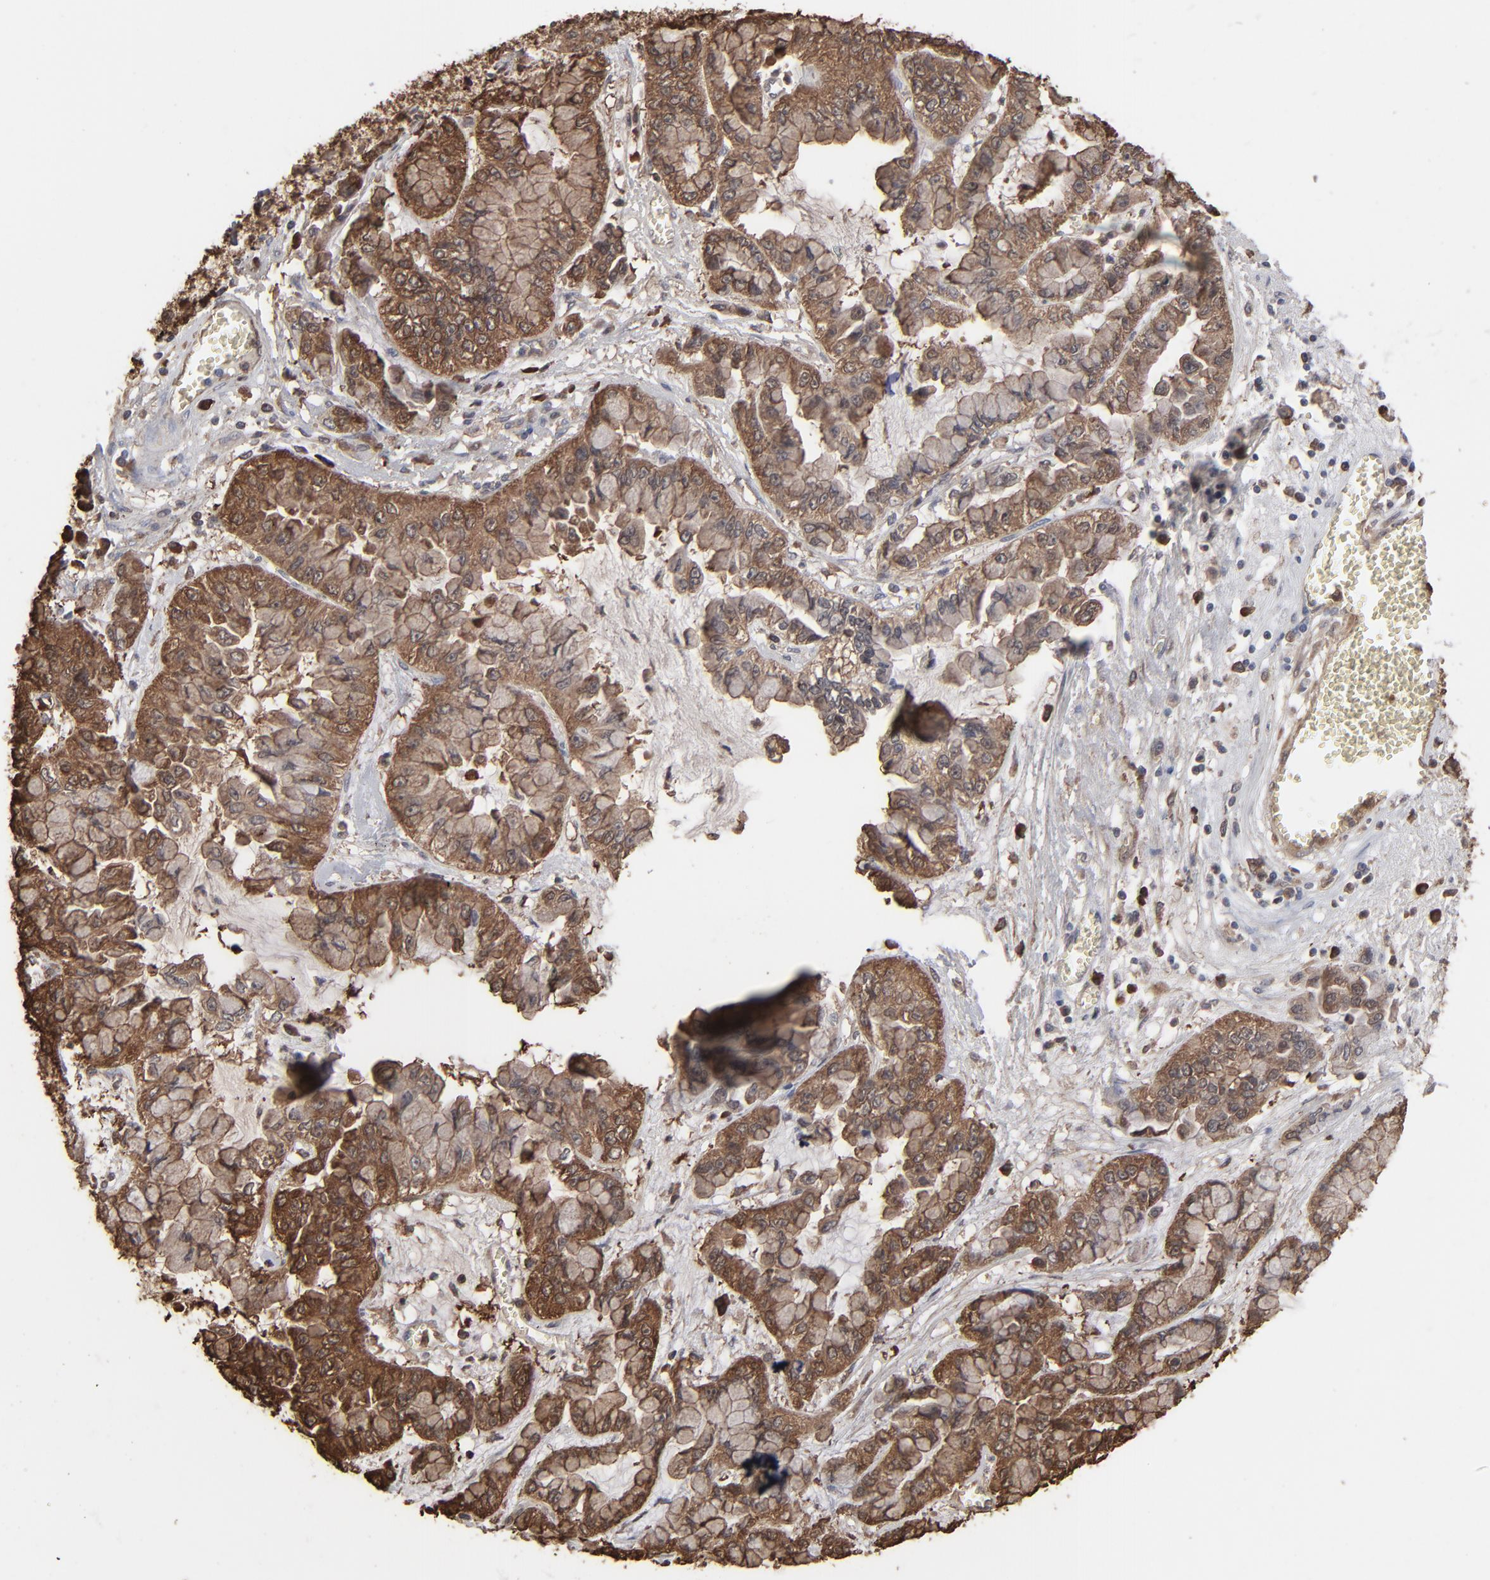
{"staining": {"intensity": "strong", "quantity": ">75%", "location": "cytoplasmic/membranous"}, "tissue": "liver cancer", "cell_type": "Tumor cells", "image_type": "cancer", "snomed": [{"axis": "morphology", "description": "Cholangiocarcinoma"}, {"axis": "topography", "description": "Liver"}], "caption": "Immunohistochemical staining of human liver cancer displays high levels of strong cytoplasmic/membranous staining in approximately >75% of tumor cells.", "gene": "NME1-NME2", "patient": {"sex": "female", "age": 79}}